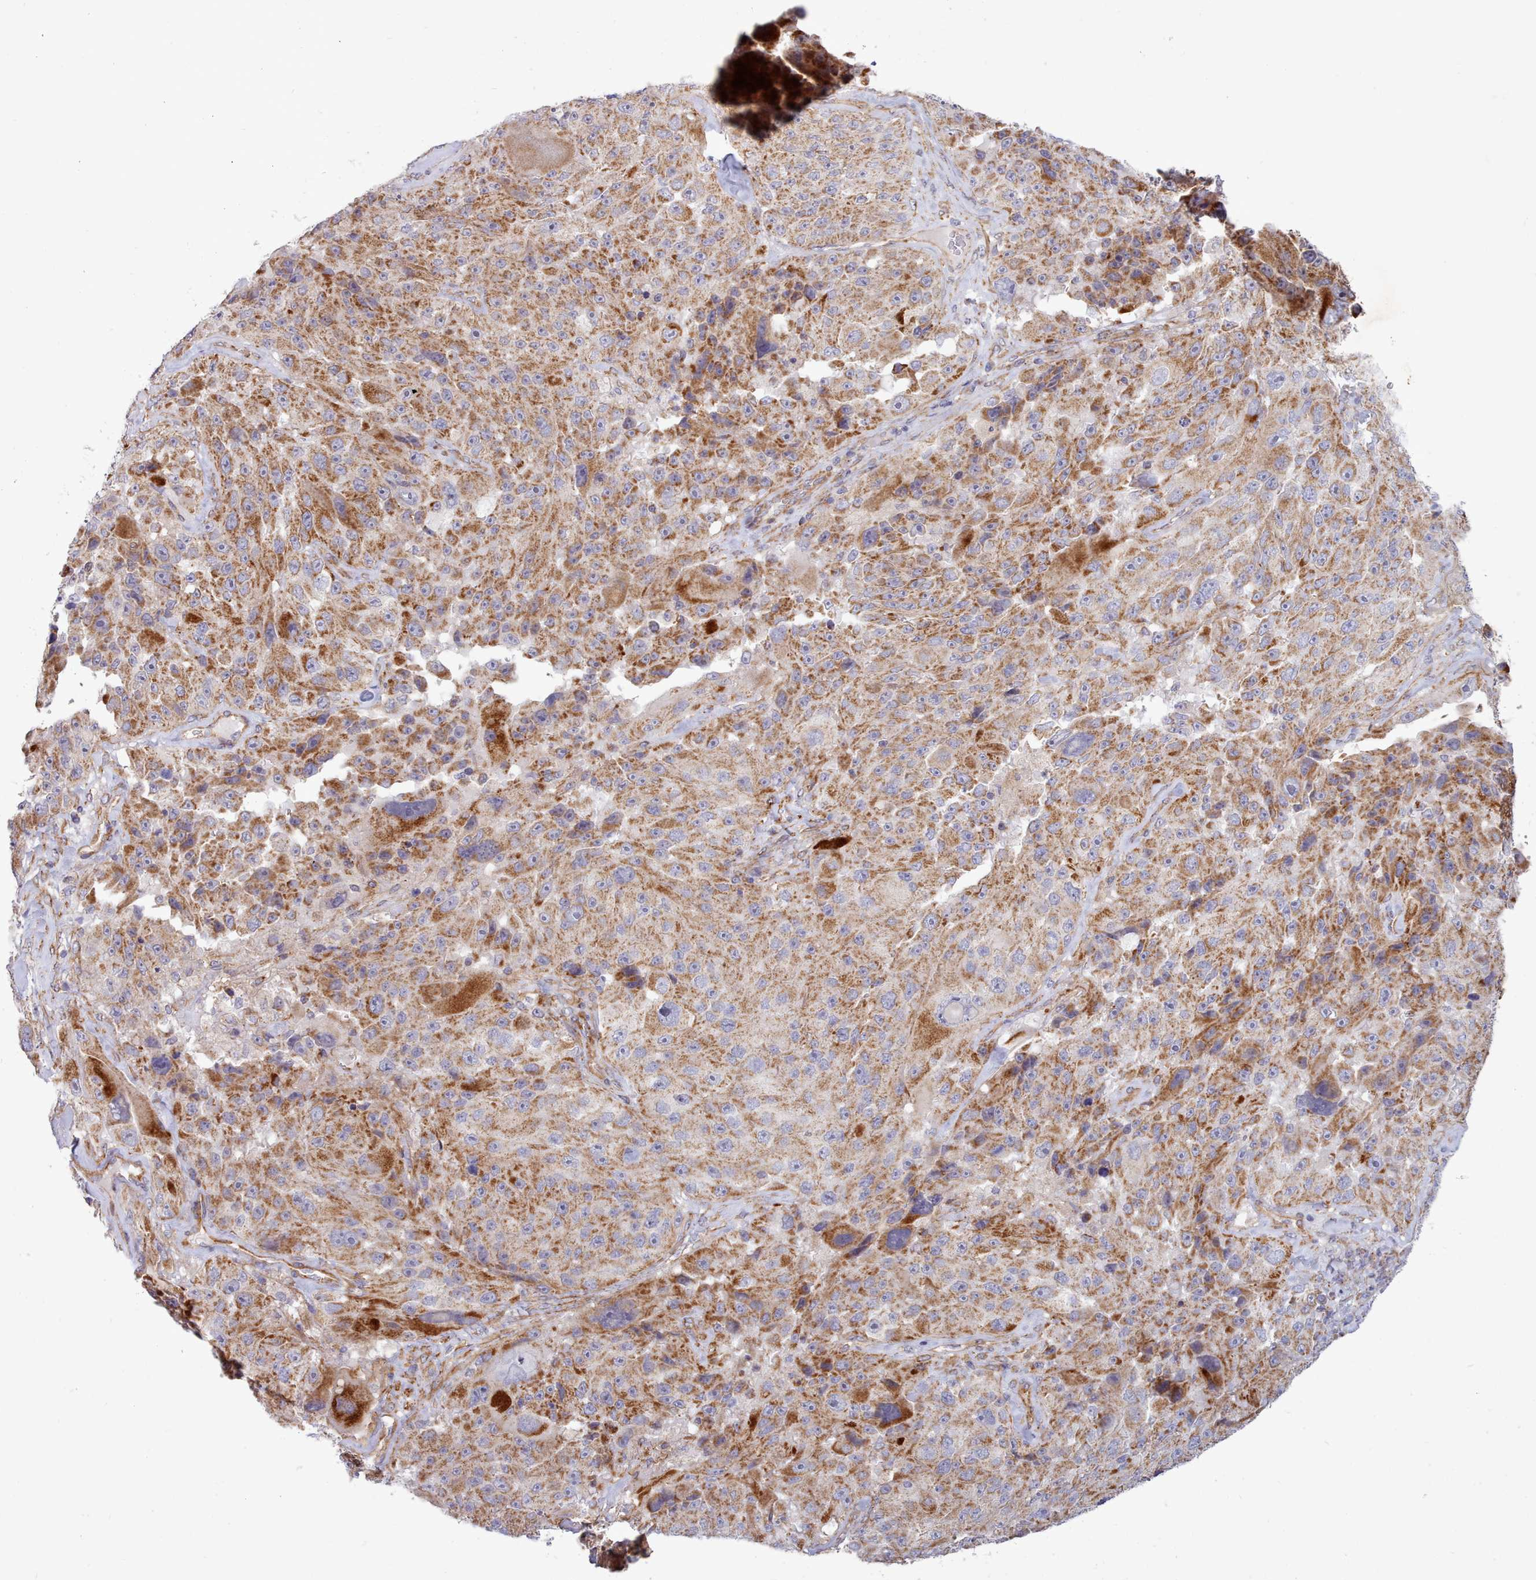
{"staining": {"intensity": "moderate", "quantity": ">75%", "location": "cytoplasmic/membranous"}, "tissue": "melanoma", "cell_type": "Tumor cells", "image_type": "cancer", "snomed": [{"axis": "morphology", "description": "Malignant melanoma, Metastatic site"}, {"axis": "topography", "description": "Lymph node"}], "caption": "This image demonstrates immunohistochemistry (IHC) staining of human melanoma, with medium moderate cytoplasmic/membranous staining in approximately >75% of tumor cells.", "gene": "MRPL21", "patient": {"sex": "male", "age": 62}}